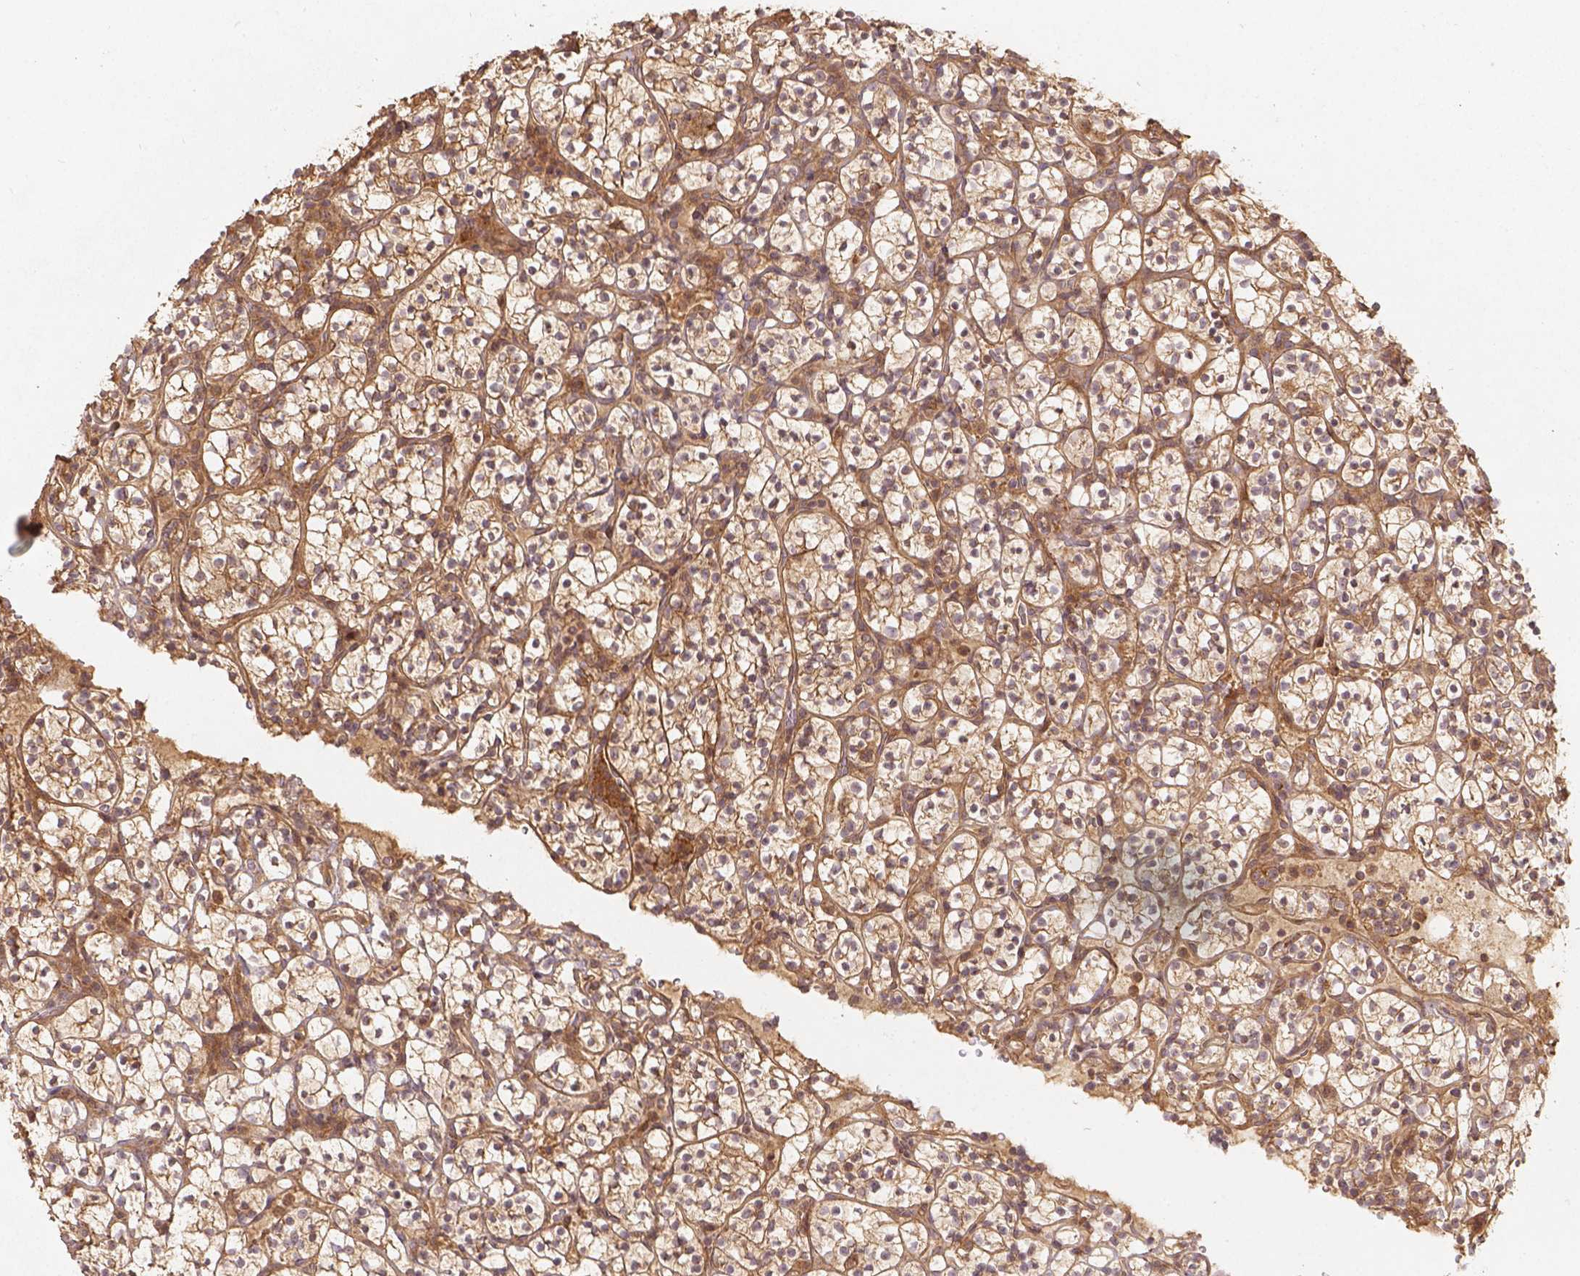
{"staining": {"intensity": "moderate", "quantity": ">75%", "location": "cytoplasmic/membranous"}, "tissue": "renal cancer", "cell_type": "Tumor cells", "image_type": "cancer", "snomed": [{"axis": "morphology", "description": "Adenocarcinoma, NOS"}, {"axis": "topography", "description": "Kidney"}], "caption": "Immunohistochemical staining of renal adenocarcinoma exhibits moderate cytoplasmic/membranous protein positivity in approximately >75% of tumor cells.", "gene": "XPR1", "patient": {"sex": "female", "age": 89}}